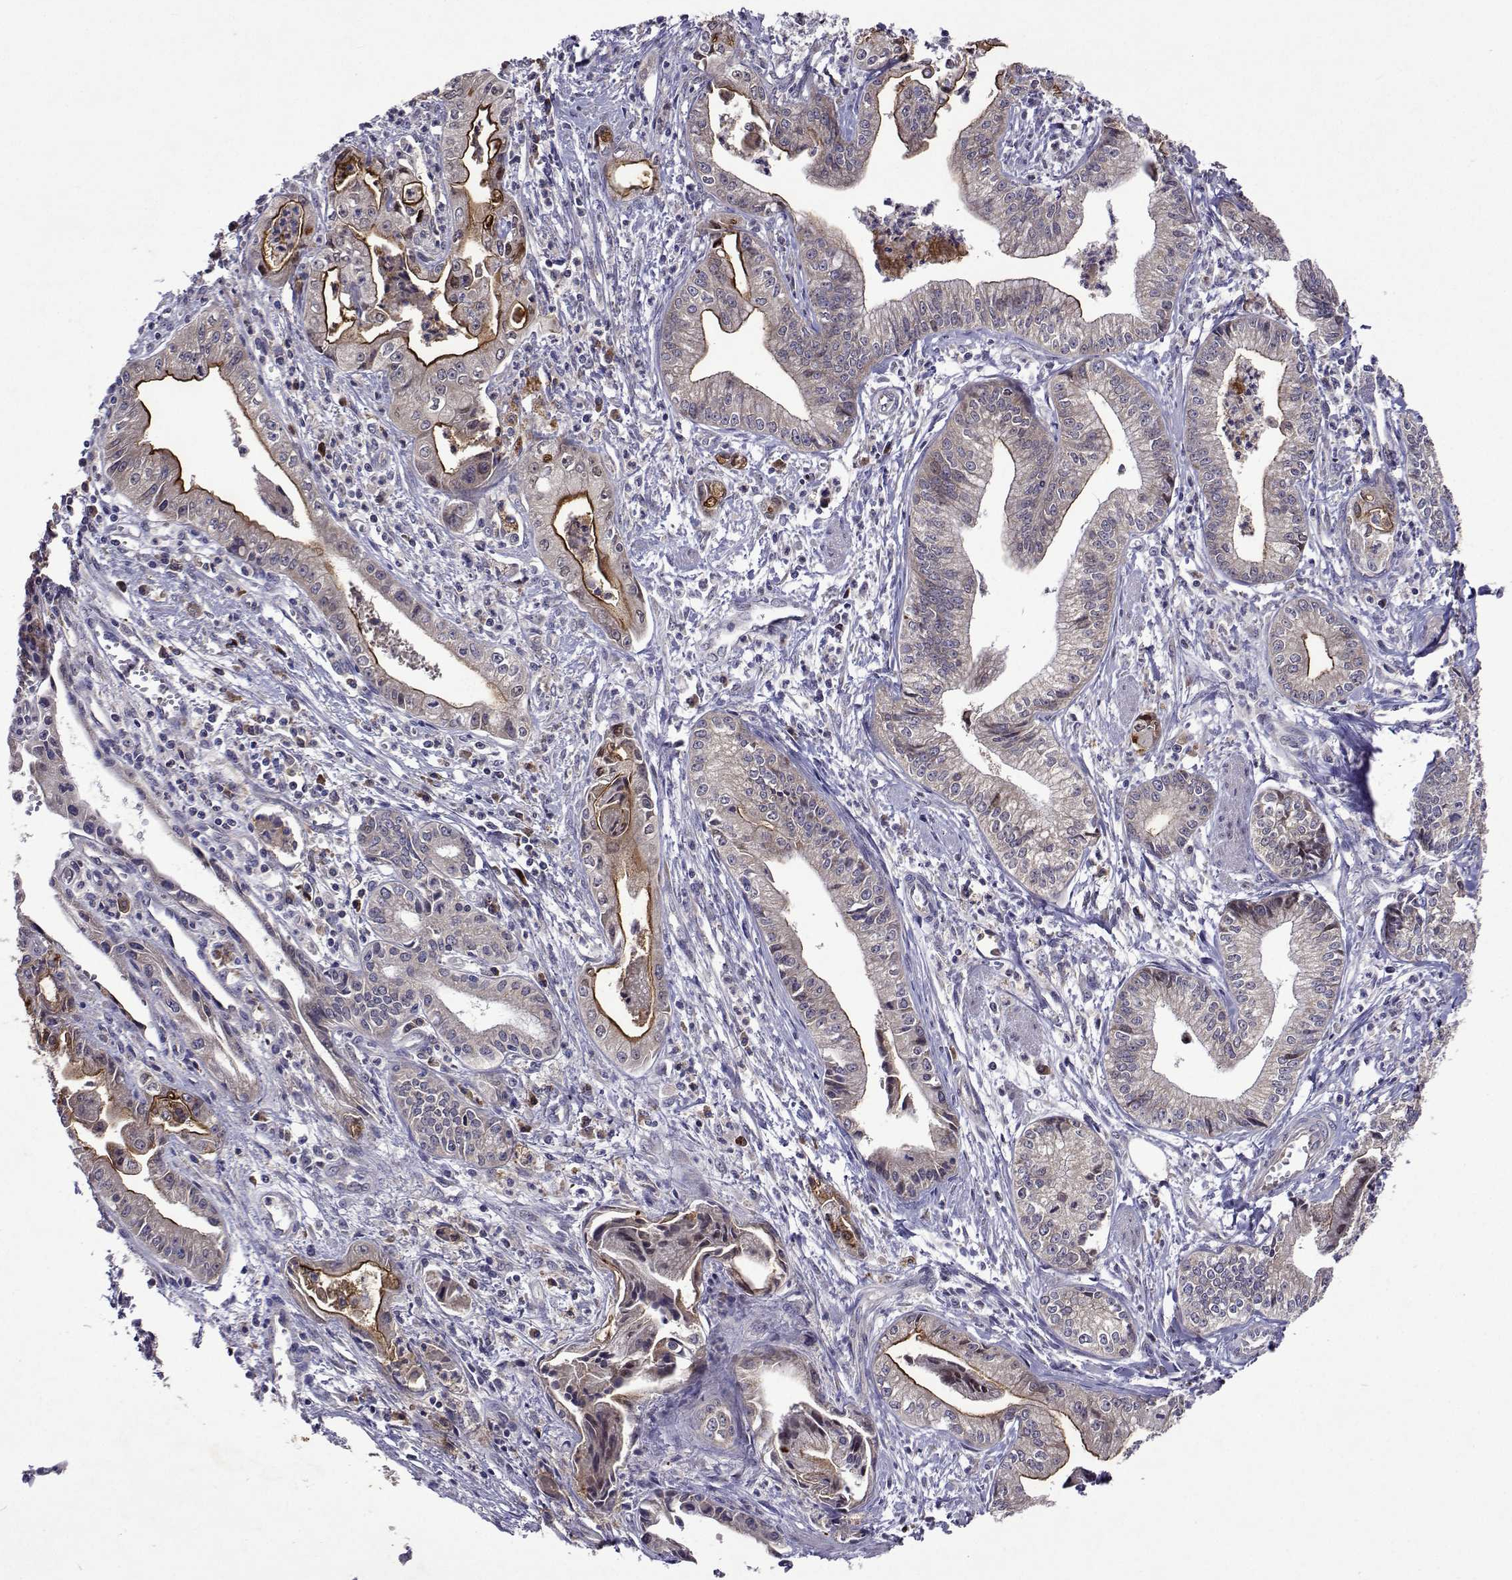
{"staining": {"intensity": "weak", "quantity": "<25%", "location": "cytoplasmic/membranous"}, "tissue": "pancreatic cancer", "cell_type": "Tumor cells", "image_type": "cancer", "snomed": [{"axis": "morphology", "description": "Adenocarcinoma, NOS"}, {"axis": "topography", "description": "Pancreas"}], "caption": "Pancreatic cancer was stained to show a protein in brown. There is no significant positivity in tumor cells.", "gene": "TARBP2", "patient": {"sex": "female", "age": 65}}